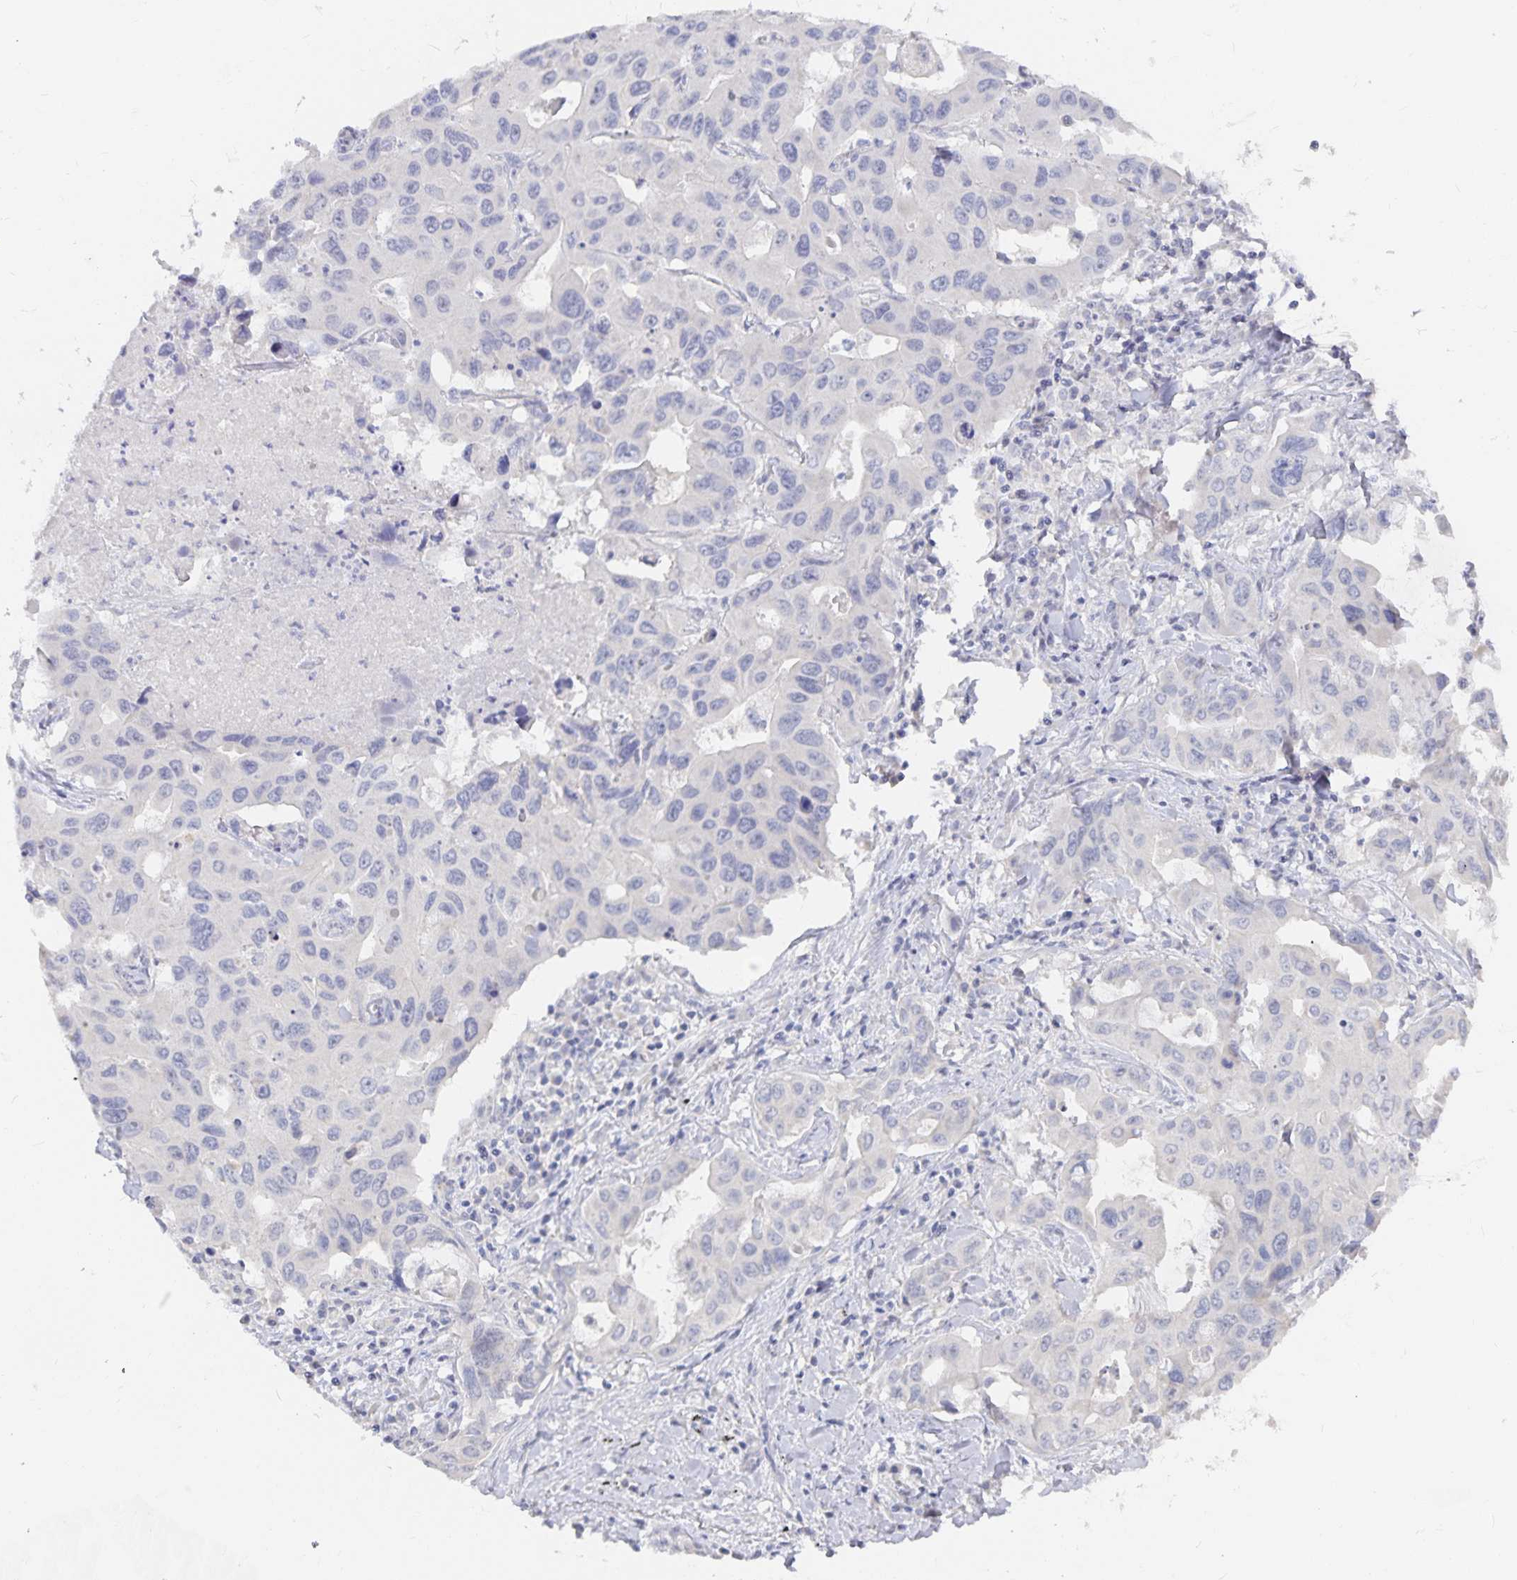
{"staining": {"intensity": "negative", "quantity": "none", "location": "none"}, "tissue": "lung cancer", "cell_type": "Tumor cells", "image_type": "cancer", "snomed": [{"axis": "morphology", "description": "Adenocarcinoma, NOS"}, {"axis": "topography", "description": "Lung"}], "caption": "Lung adenocarcinoma was stained to show a protein in brown. There is no significant staining in tumor cells.", "gene": "DNAH9", "patient": {"sex": "male", "age": 64}}